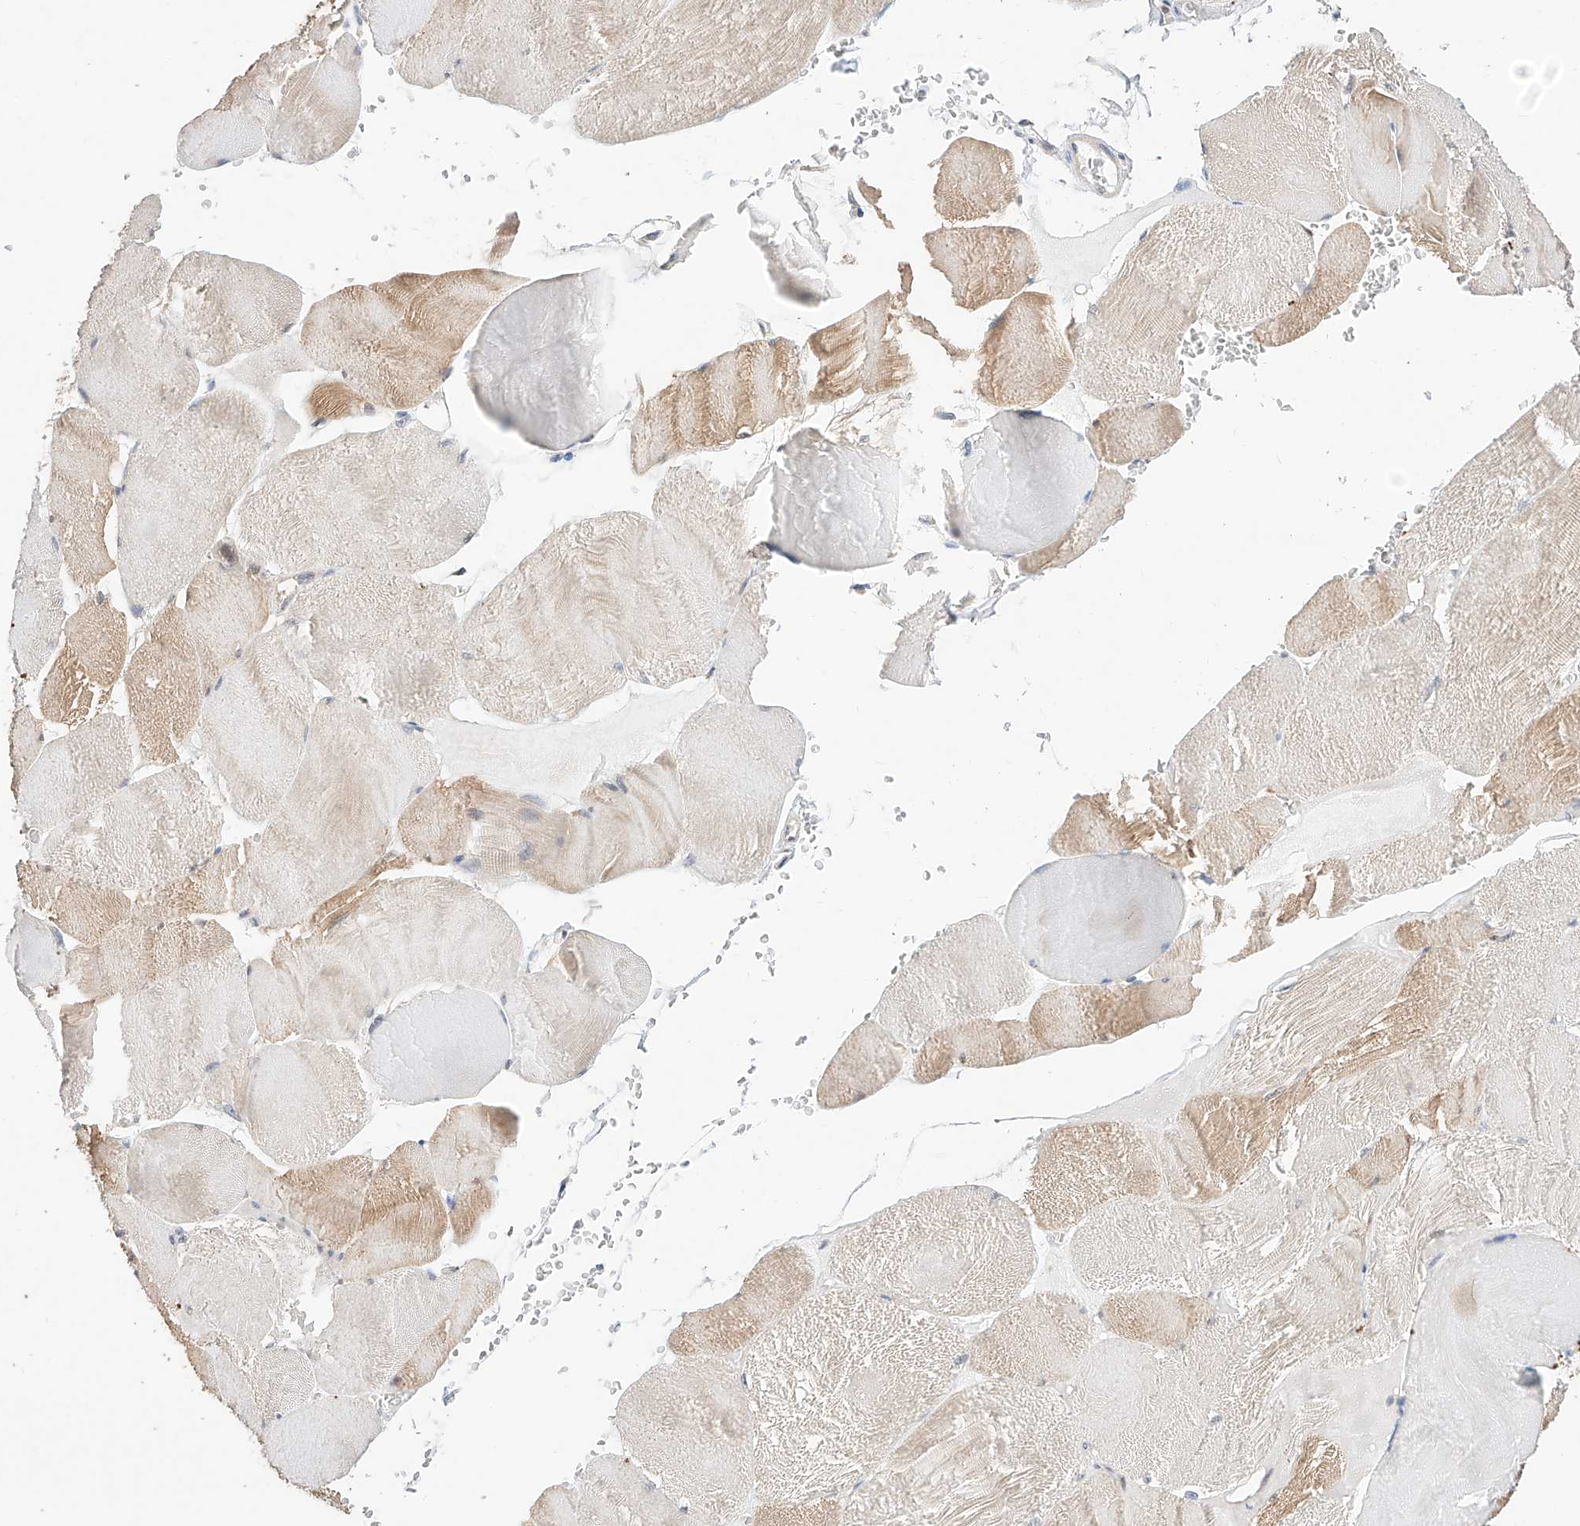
{"staining": {"intensity": "moderate", "quantity": "25%-75%", "location": "cytoplasmic/membranous,nuclear"}, "tissue": "skeletal muscle", "cell_type": "Myocytes", "image_type": "normal", "snomed": [{"axis": "morphology", "description": "Normal tissue, NOS"}, {"axis": "morphology", "description": "Basal cell carcinoma"}, {"axis": "topography", "description": "Skeletal muscle"}], "caption": "This photomicrograph displays immunohistochemistry staining of normal human skeletal muscle, with medium moderate cytoplasmic/membranous,nuclear staining in about 25%-75% of myocytes.", "gene": "ZSCAN4", "patient": {"sex": "female", "age": 64}}